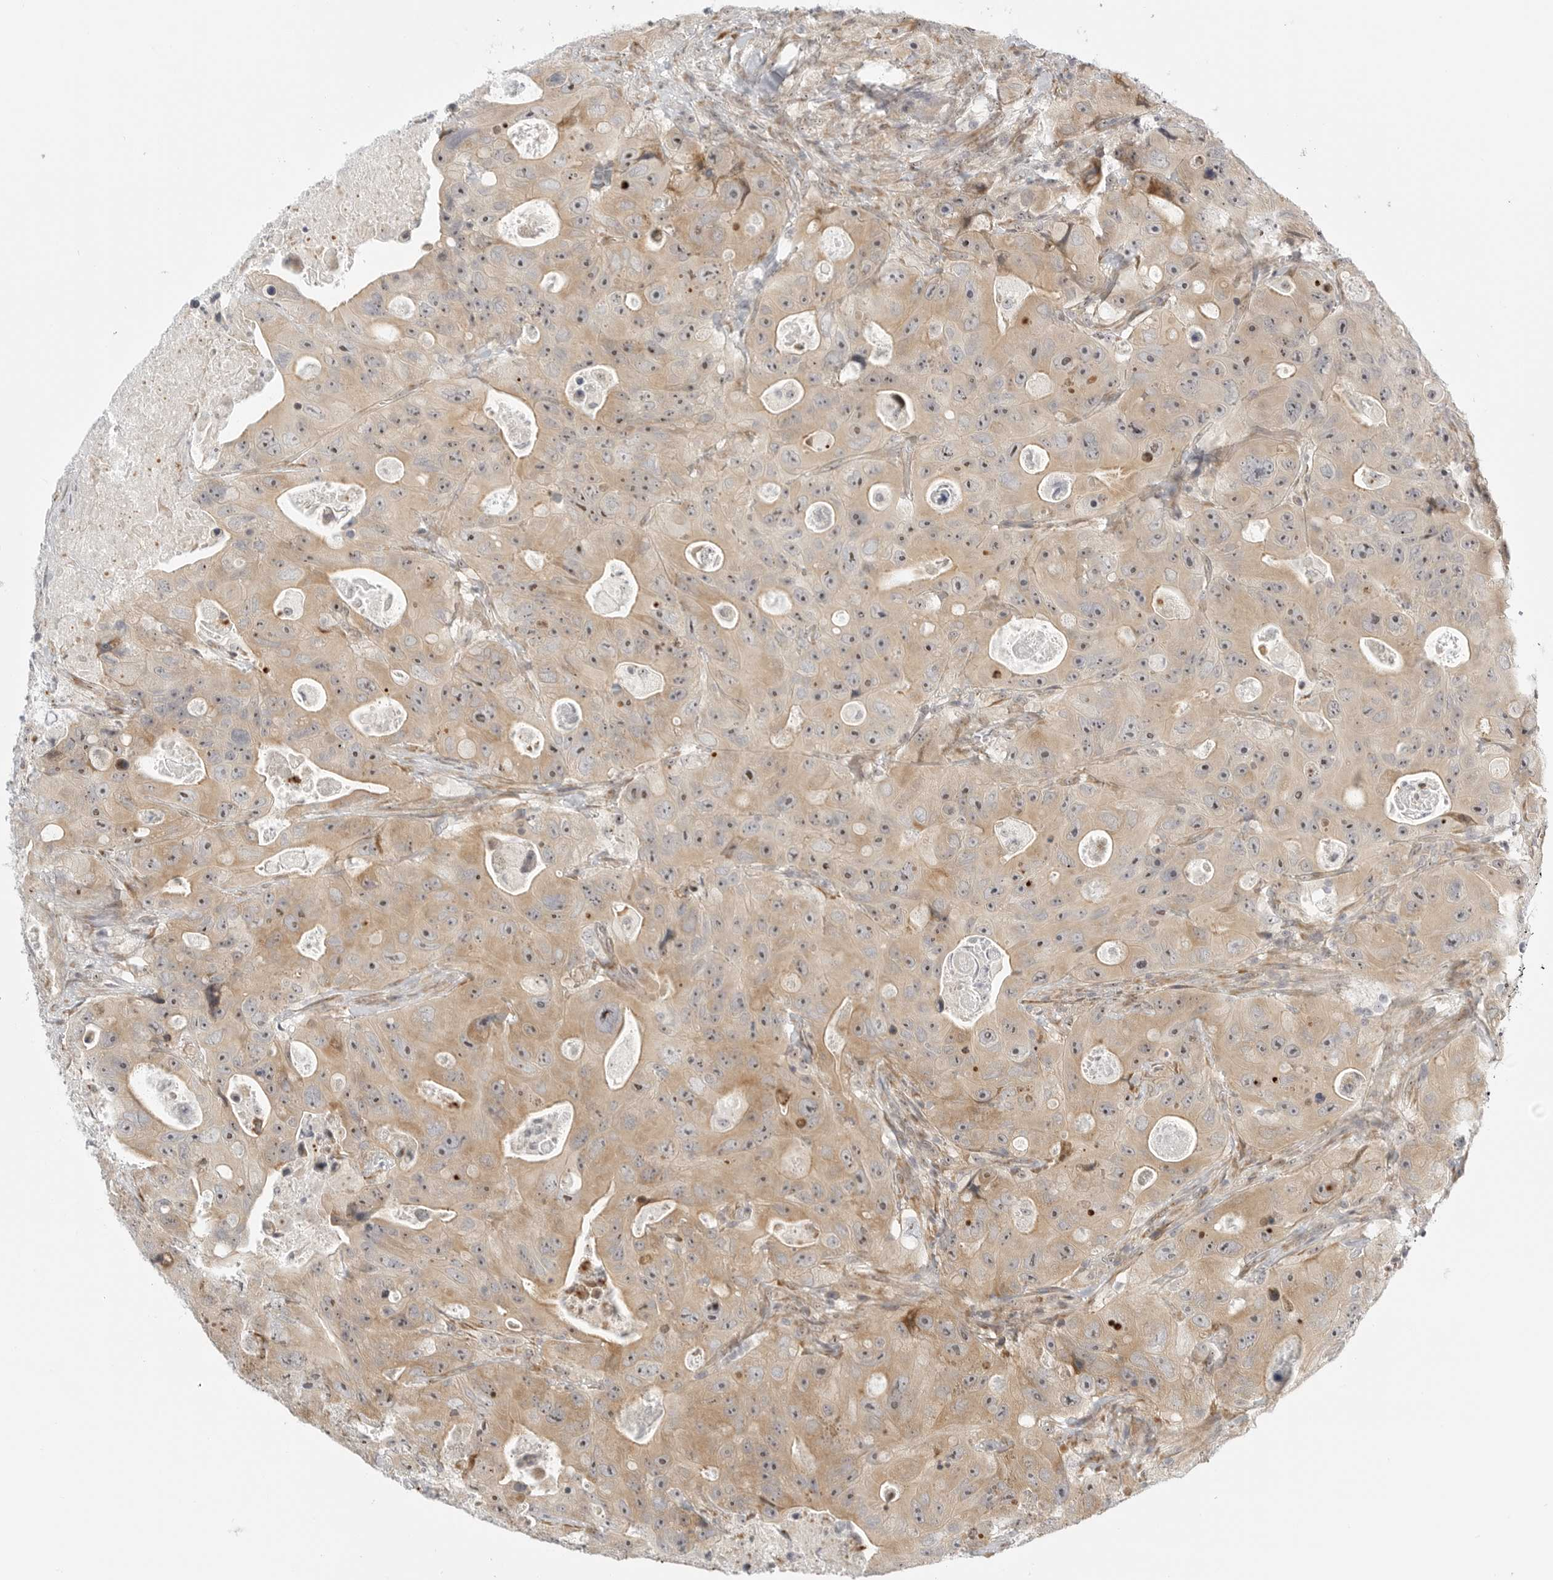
{"staining": {"intensity": "moderate", "quantity": ">75%", "location": "cytoplasmic/membranous,nuclear"}, "tissue": "colorectal cancer", "cell_type": "Tumor cells", "image_type": "cancer", "snomed": [{"axis": "morphology", "description": "Adenocarcinoma, NOS"}, {"axis": "topography", "description": "Colon"}], "caption": "Immunohistochemical staining of human colorectal cancer (adenocarcinoma) demonstrates moderate cytoplasmic/membranous and nuclear protein expression in about >75% of tumor cells.", "gene": "DSCC1", "patient": {"sex": "female", "age": 46}}